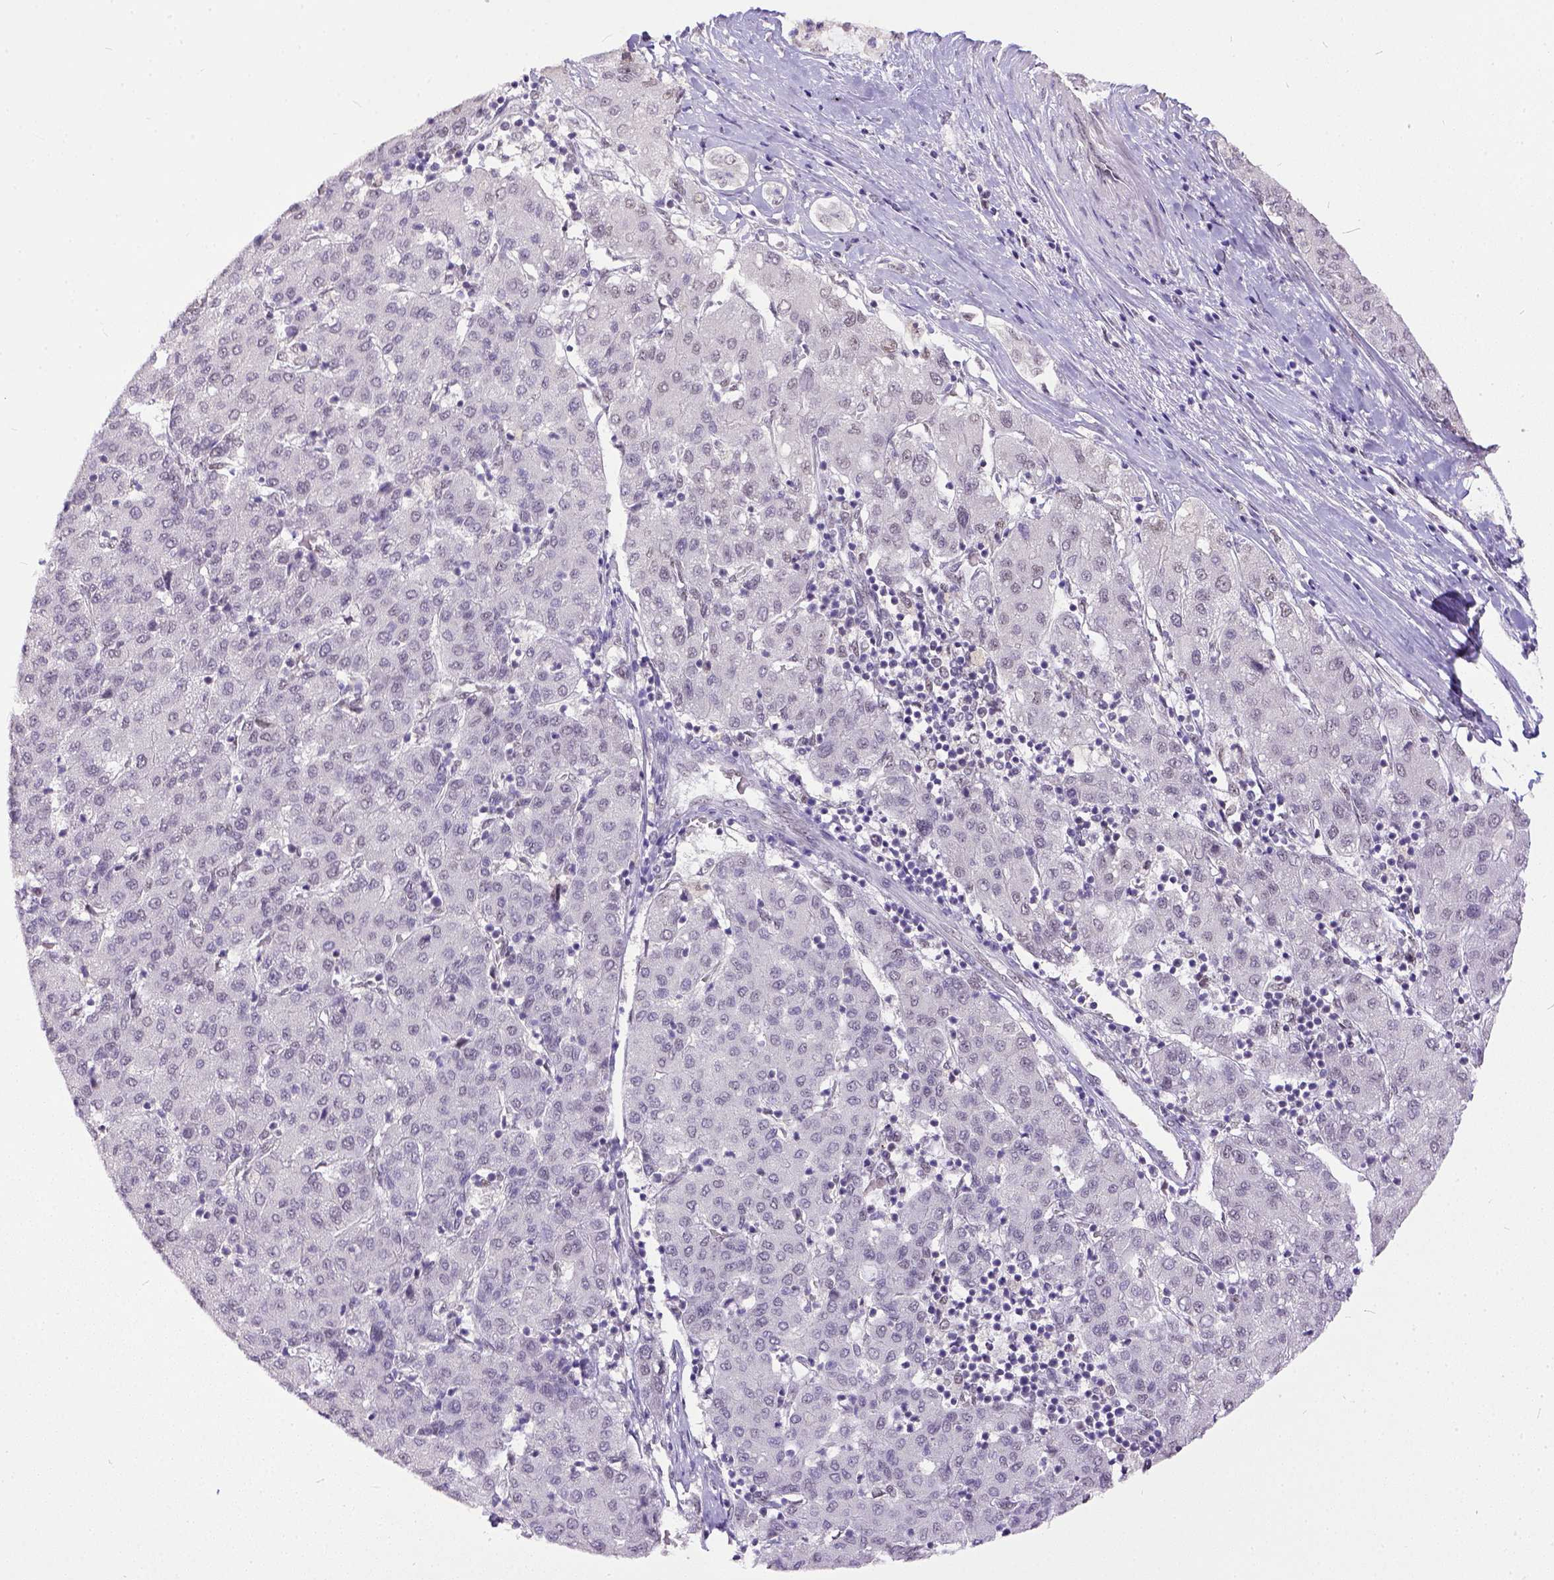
{"staining": {"intensity": "negative", "quantity": "none", "location": "none"}, "tissue": "liver cancer", "cell_type": "Tumor cells", "image_type": "cancer", "snomed": [{"axis": "morphology", "description": "Carcinoma, Hepatocellular, NOS"}, {"axis": "topography", "description": "Liver"}], "caption": "Human liver cancer stained for a protein using immunohistochemistry exhibits no staining in tumor cells.", "gene": "ERCC1", "patient": {"sex": "male", "age": 65}}